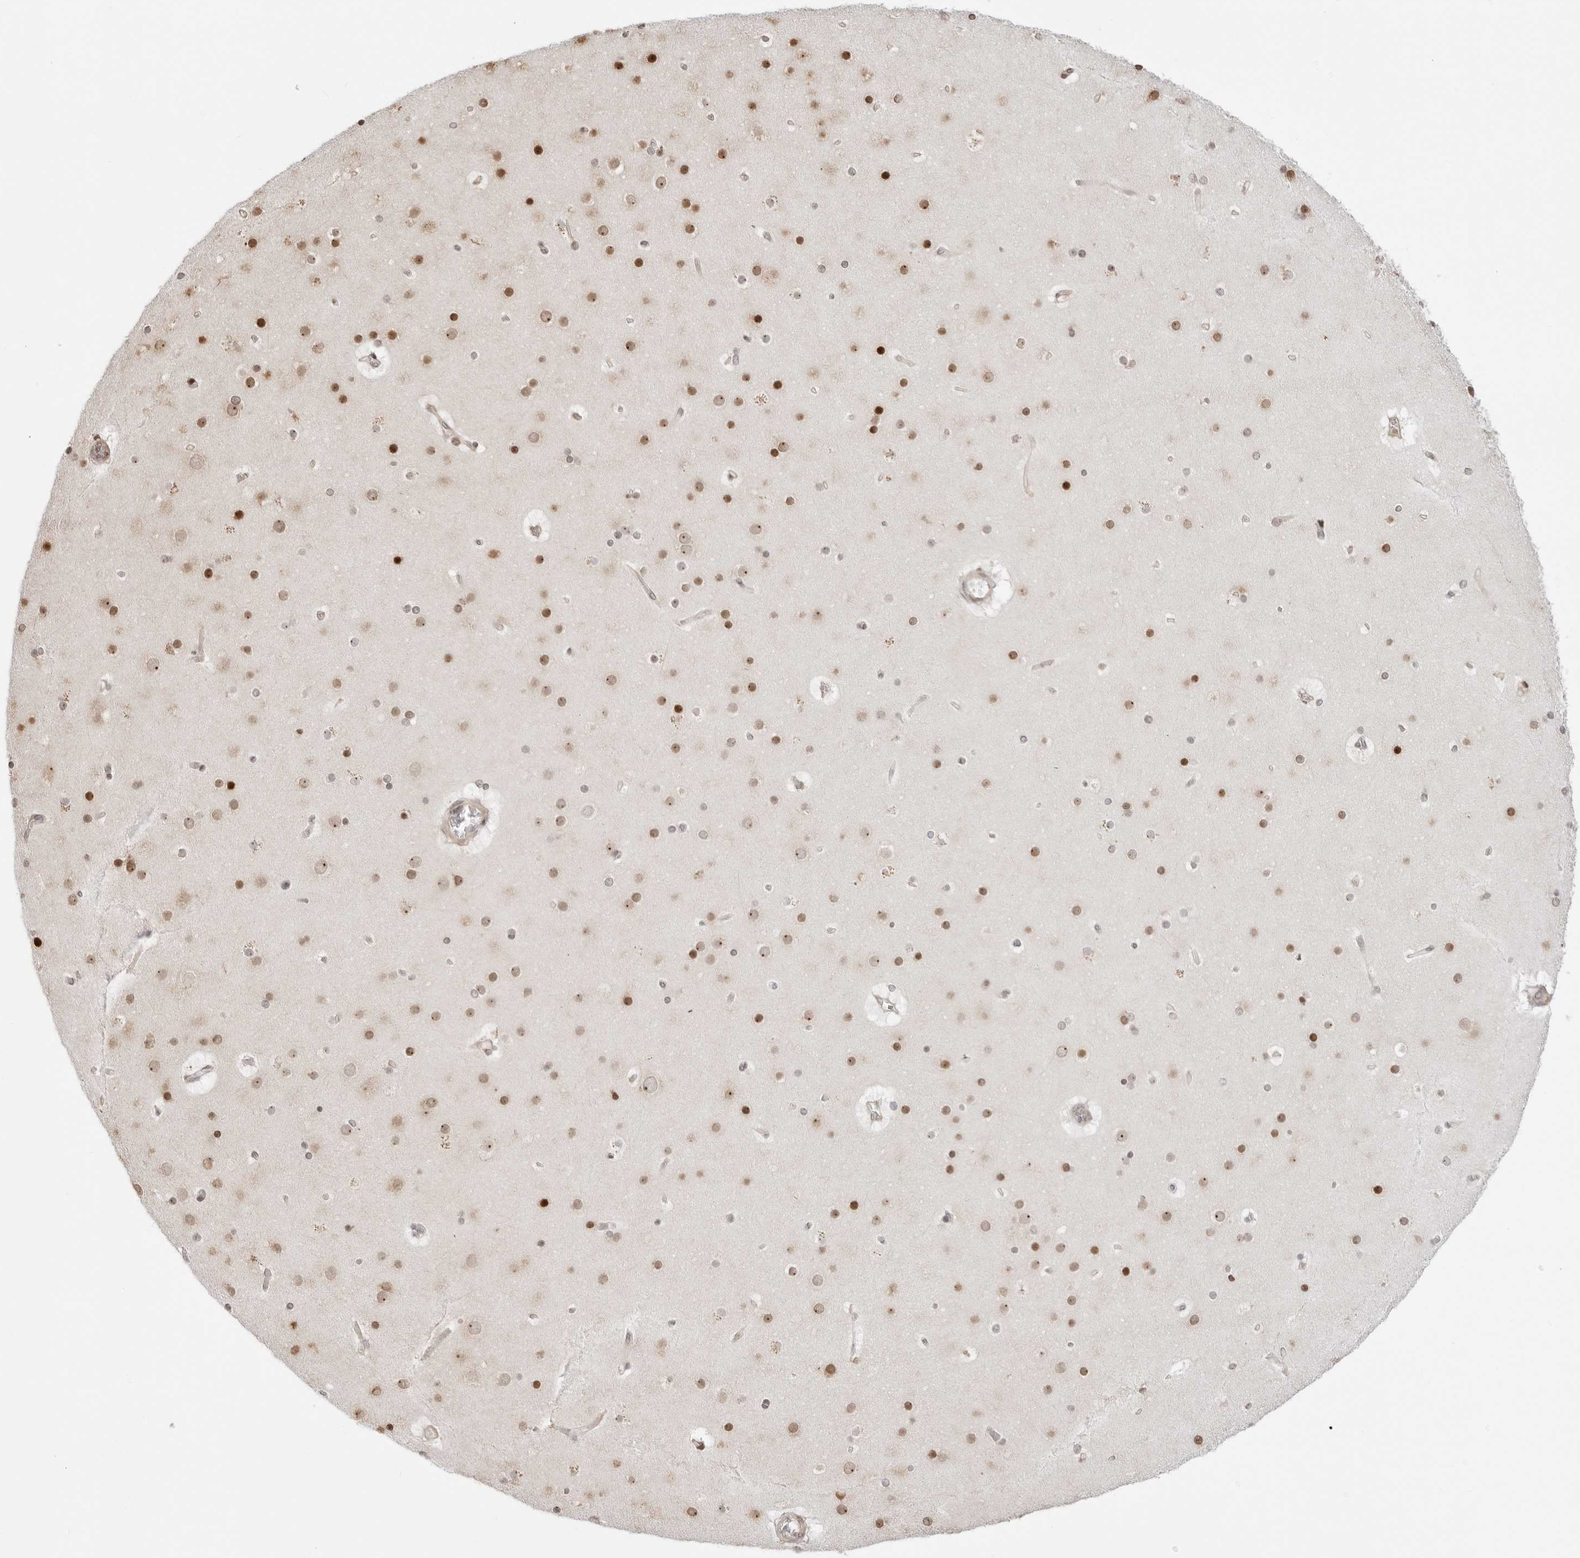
{"staining": {"intensity": "weak", "quantity": "25%-75%", "location": "cytoplasmic/membranous,nuclear"}, "tissue": "cerebral cortex", "cell_type": "Endothelial cells", "image_type": "normal", "snomed": [{"axis": "morphology", "description": "Normal tissue, NOS"}, {"axis": "topography", "description": "Cerebral cortex"}], "caption": "This micrograph demonstrates IHC staining of normal human cerebral cortex, with low weak cytoplasmic/membranous,nuclear staining in approximately 25%-75% of endothelial cells.", "gene": "FKBP14", "patient": {"sex": "male", "age": 57}}